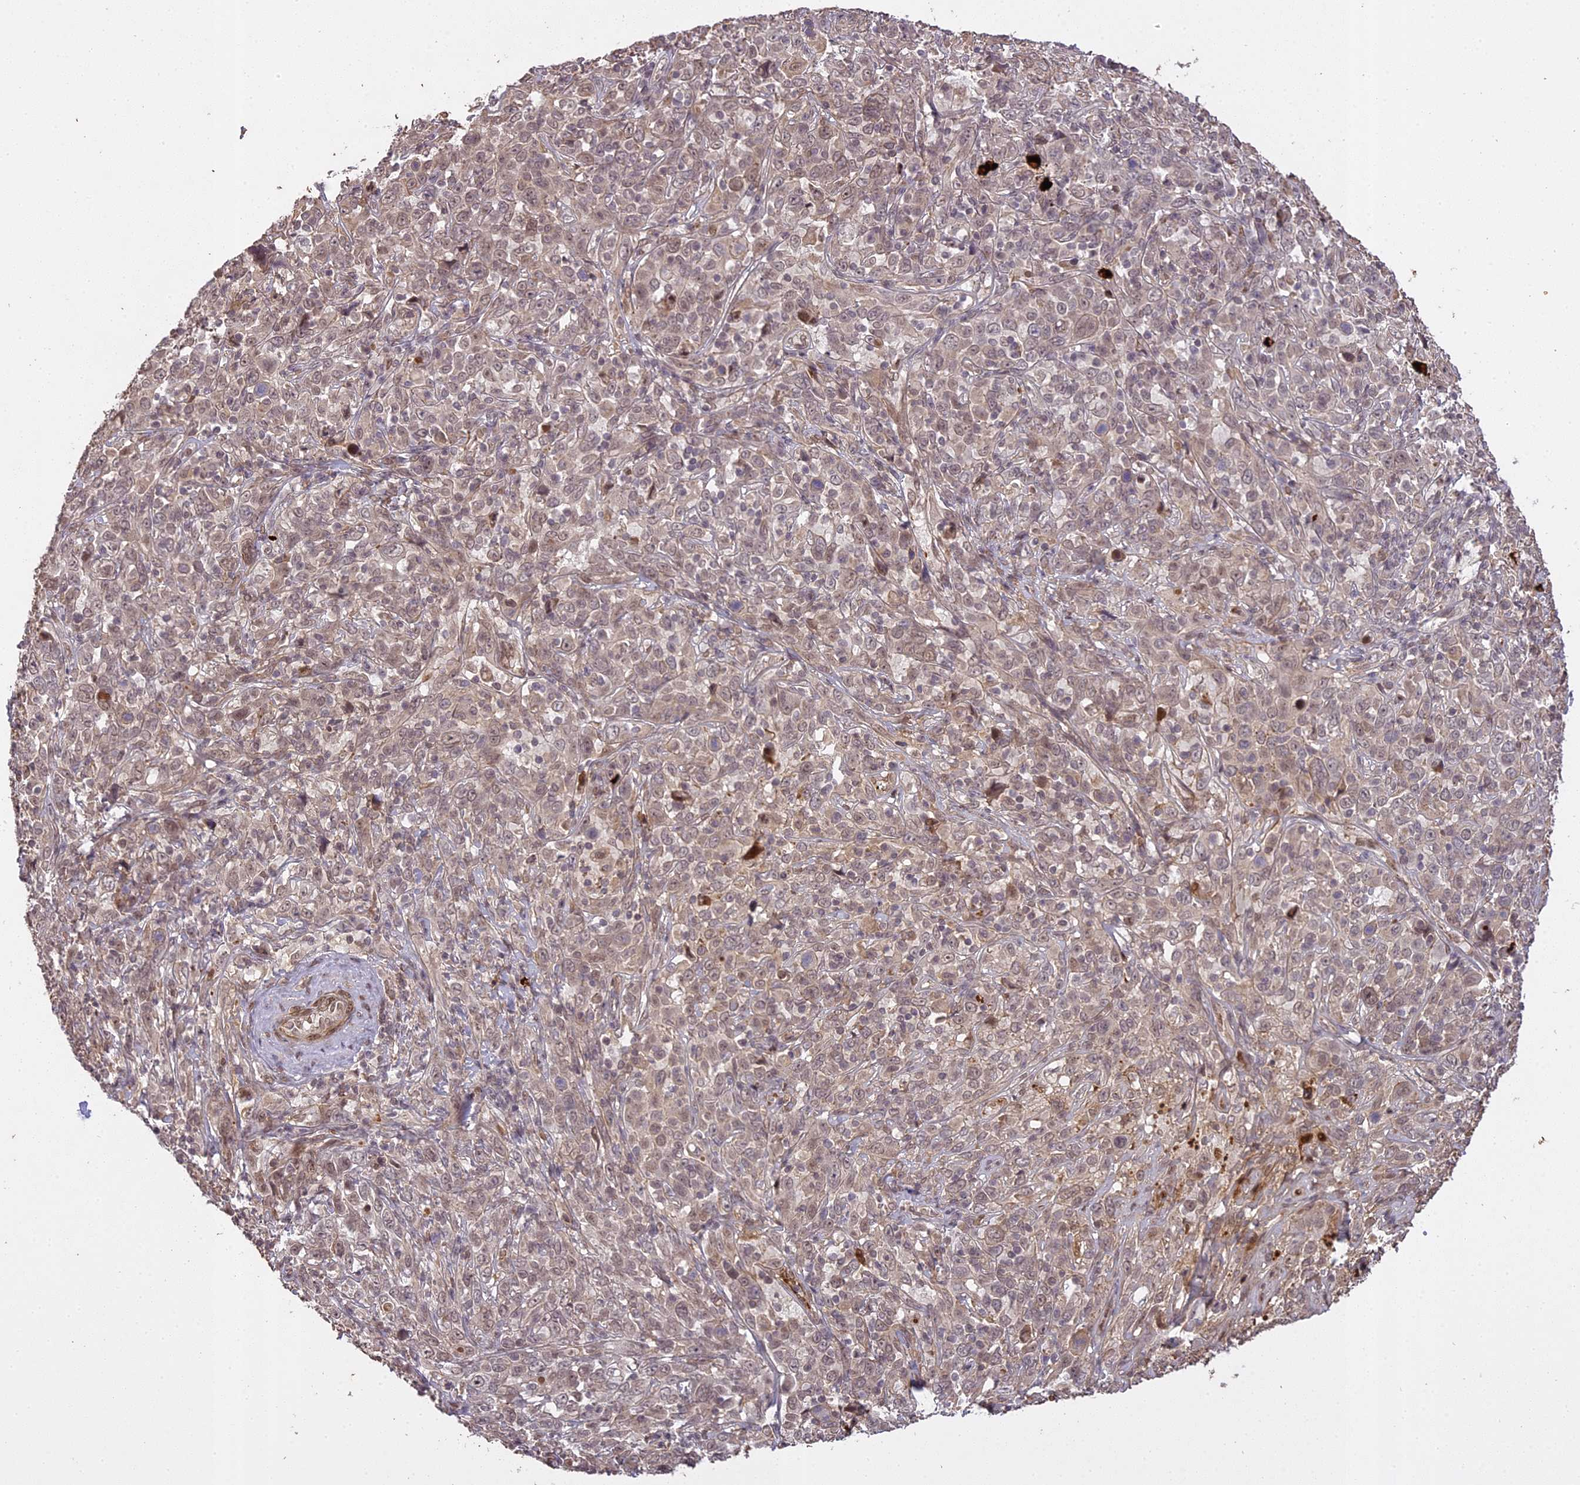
{"staining": {"intensity": "negative", "quantity": "none", "location": "none"}, "tissue": "cervical cancer", "cell_type": "Tumor cells", "image_type": "cancer", "snomed": [{"axis": "morphology", "description": "Squamous cell carcinoma, NOS"}, {"axis": "topography", "description": "Cervix"}], "caption": "Cervical cancer (squamous cell carcinoma) was stained to show a protein in brown. There is no significant expression in tumor cells.", "gene": "PRELID2", "patient": {"sex": "female", "age": 46}}